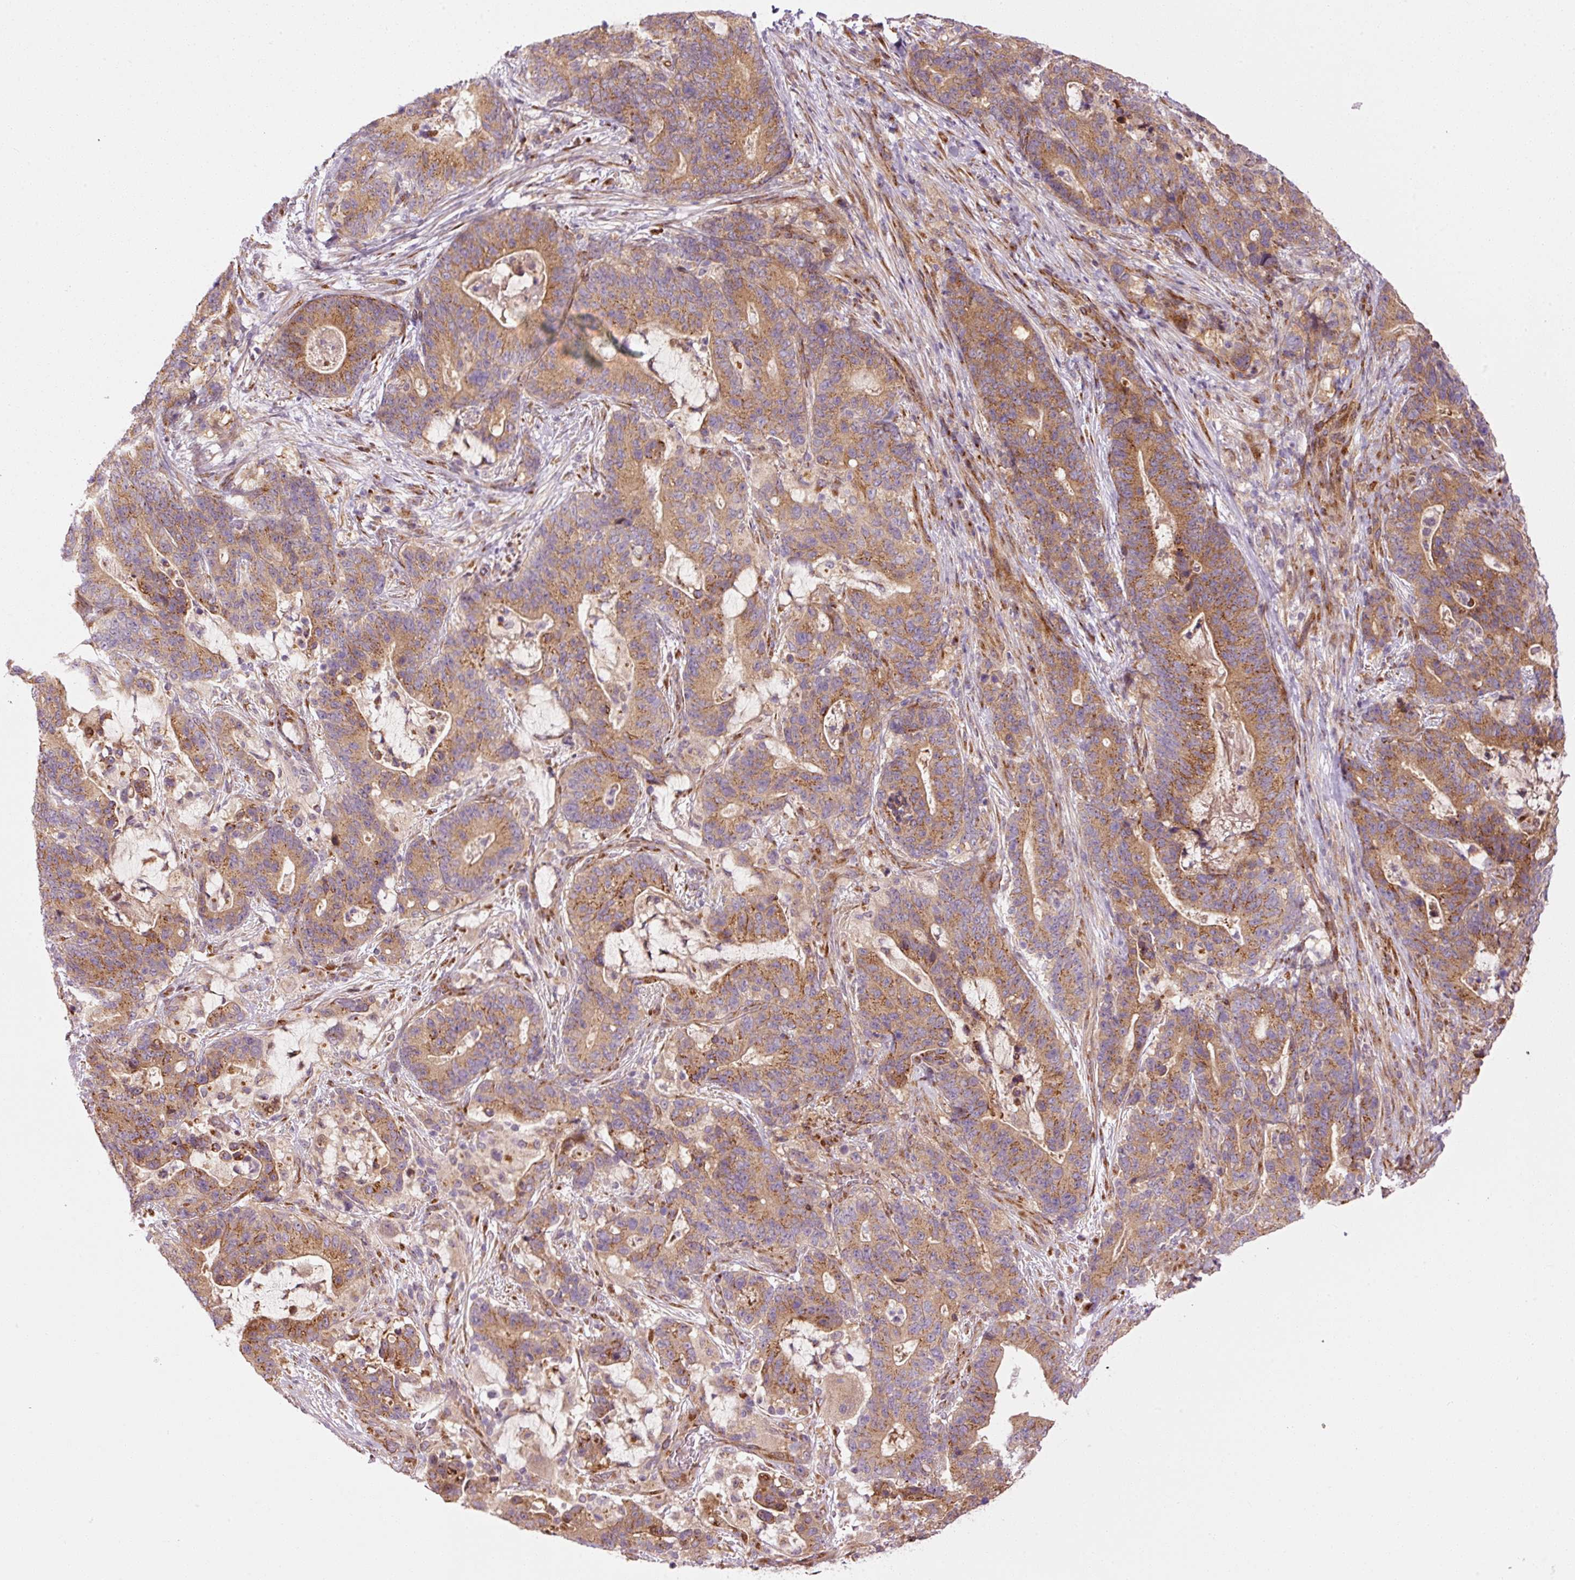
{"staining": {"intensity": "moderate", "quantity": ">75%", "location": "cytoplasmic/membranous"}, "tissue": "stomach cancer", "cell_type": "Tumor cells", "image_type": "cancer", "snomed": [{"axis": "morphology", "description": "Normal tissue, NOS"}, {"axis": "morphology", "description": "Adenocarcinoma, NOS"}, {"axis": "topography", "description": "Stomach"}], "caption": "Moderate cytoplasmic/membranous staining for a protein is present in about >75% of tumor cells of stomach adenocarcinoma using IHC.", "gene": "PPP1R14B", "patient": {"sex": "female", "age": 64}}